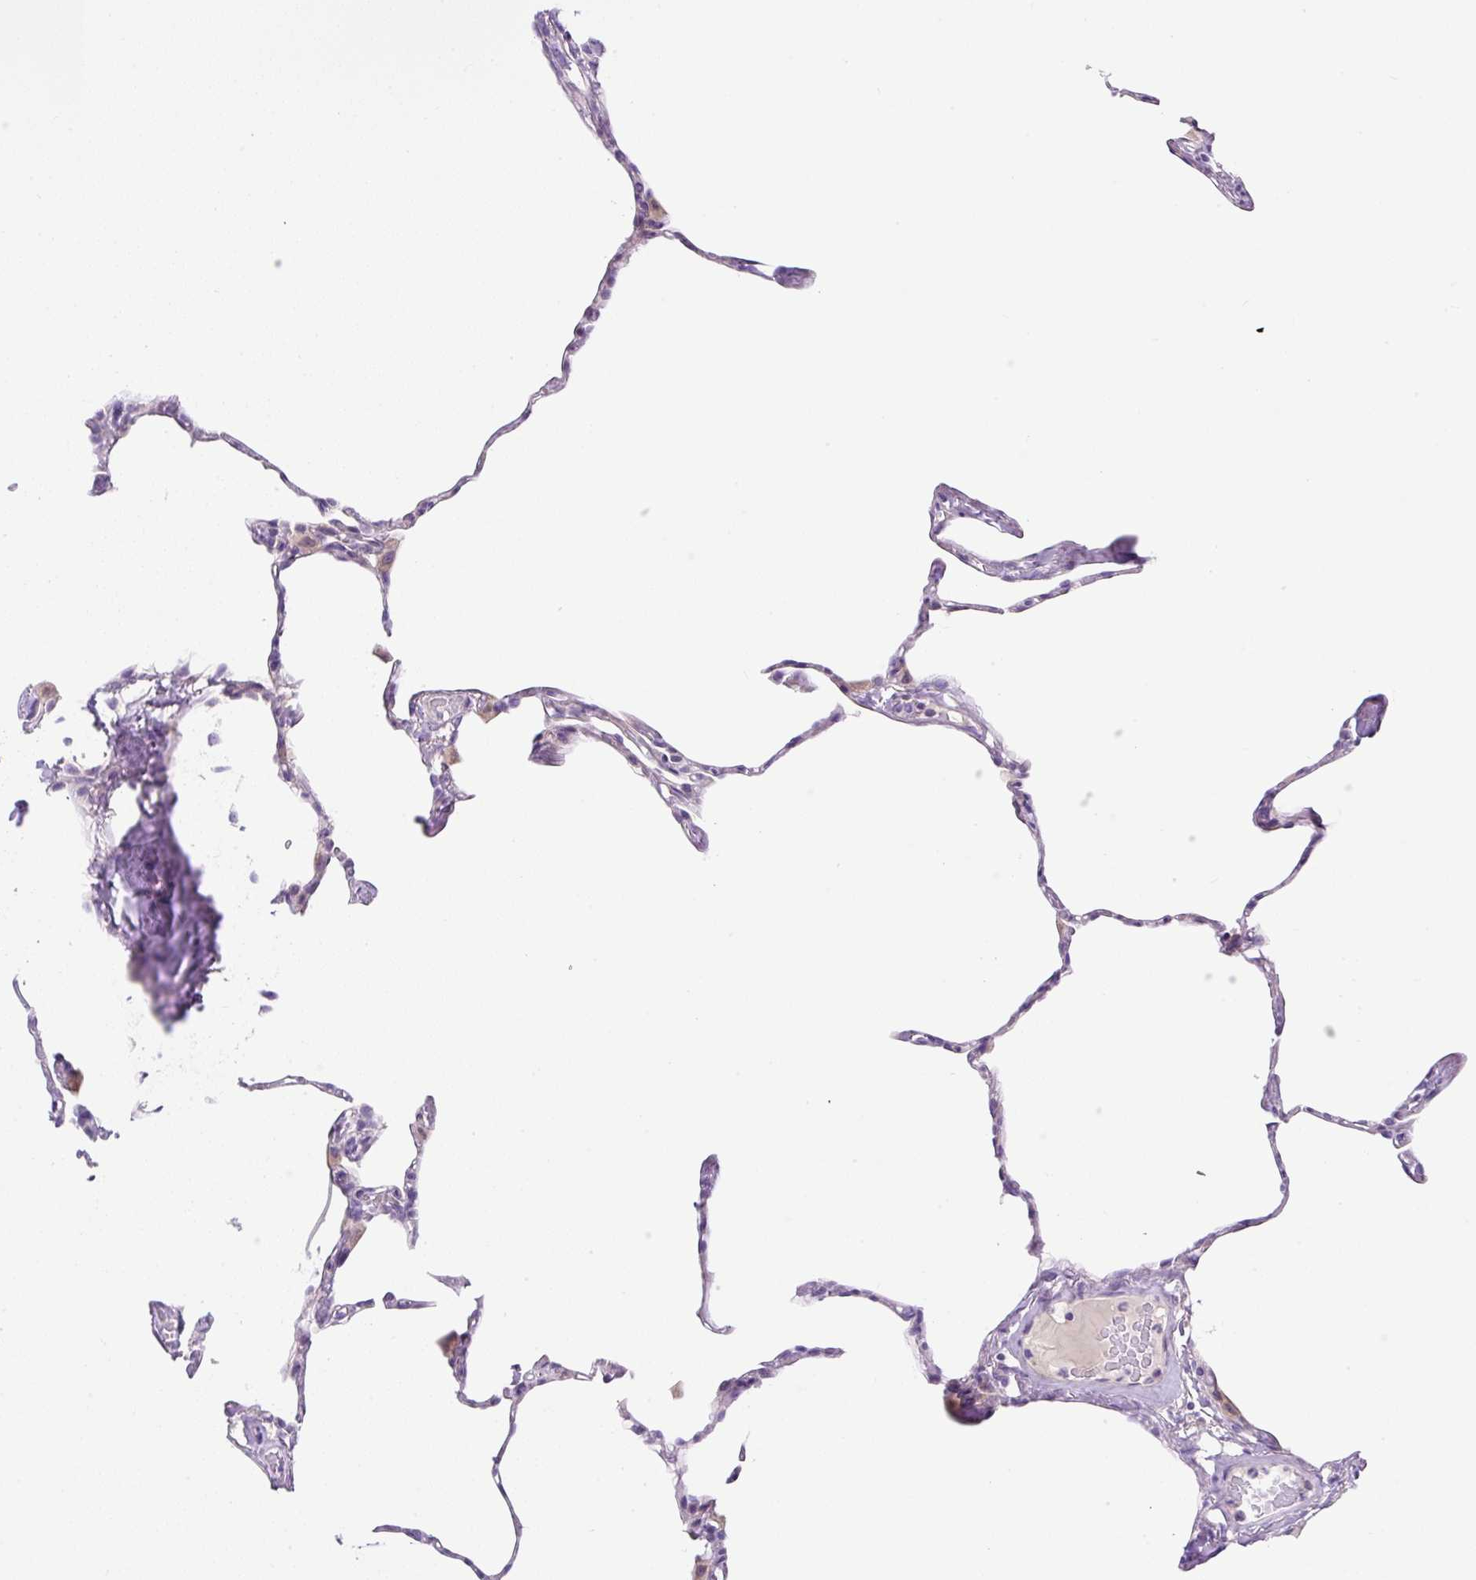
{"staining": {"intensity": "negative", "quantity": "none", "location": "none"}, "tissue": "lung", "cell_type": "Alveolar cells", "image_type": "normal", "snomed": [{"axis": "morphology", "description": "Normal tissue, NOS"}, {"axis": "topography", "description": "Lung"}], "caption": "A high-resolution photomicrograph shows immunohistochemistry staining of normal lung, which displays no significant staining in alveolar cells.", "gene": "OGDHL", "patient": {"sex": "male", "age": 65}}